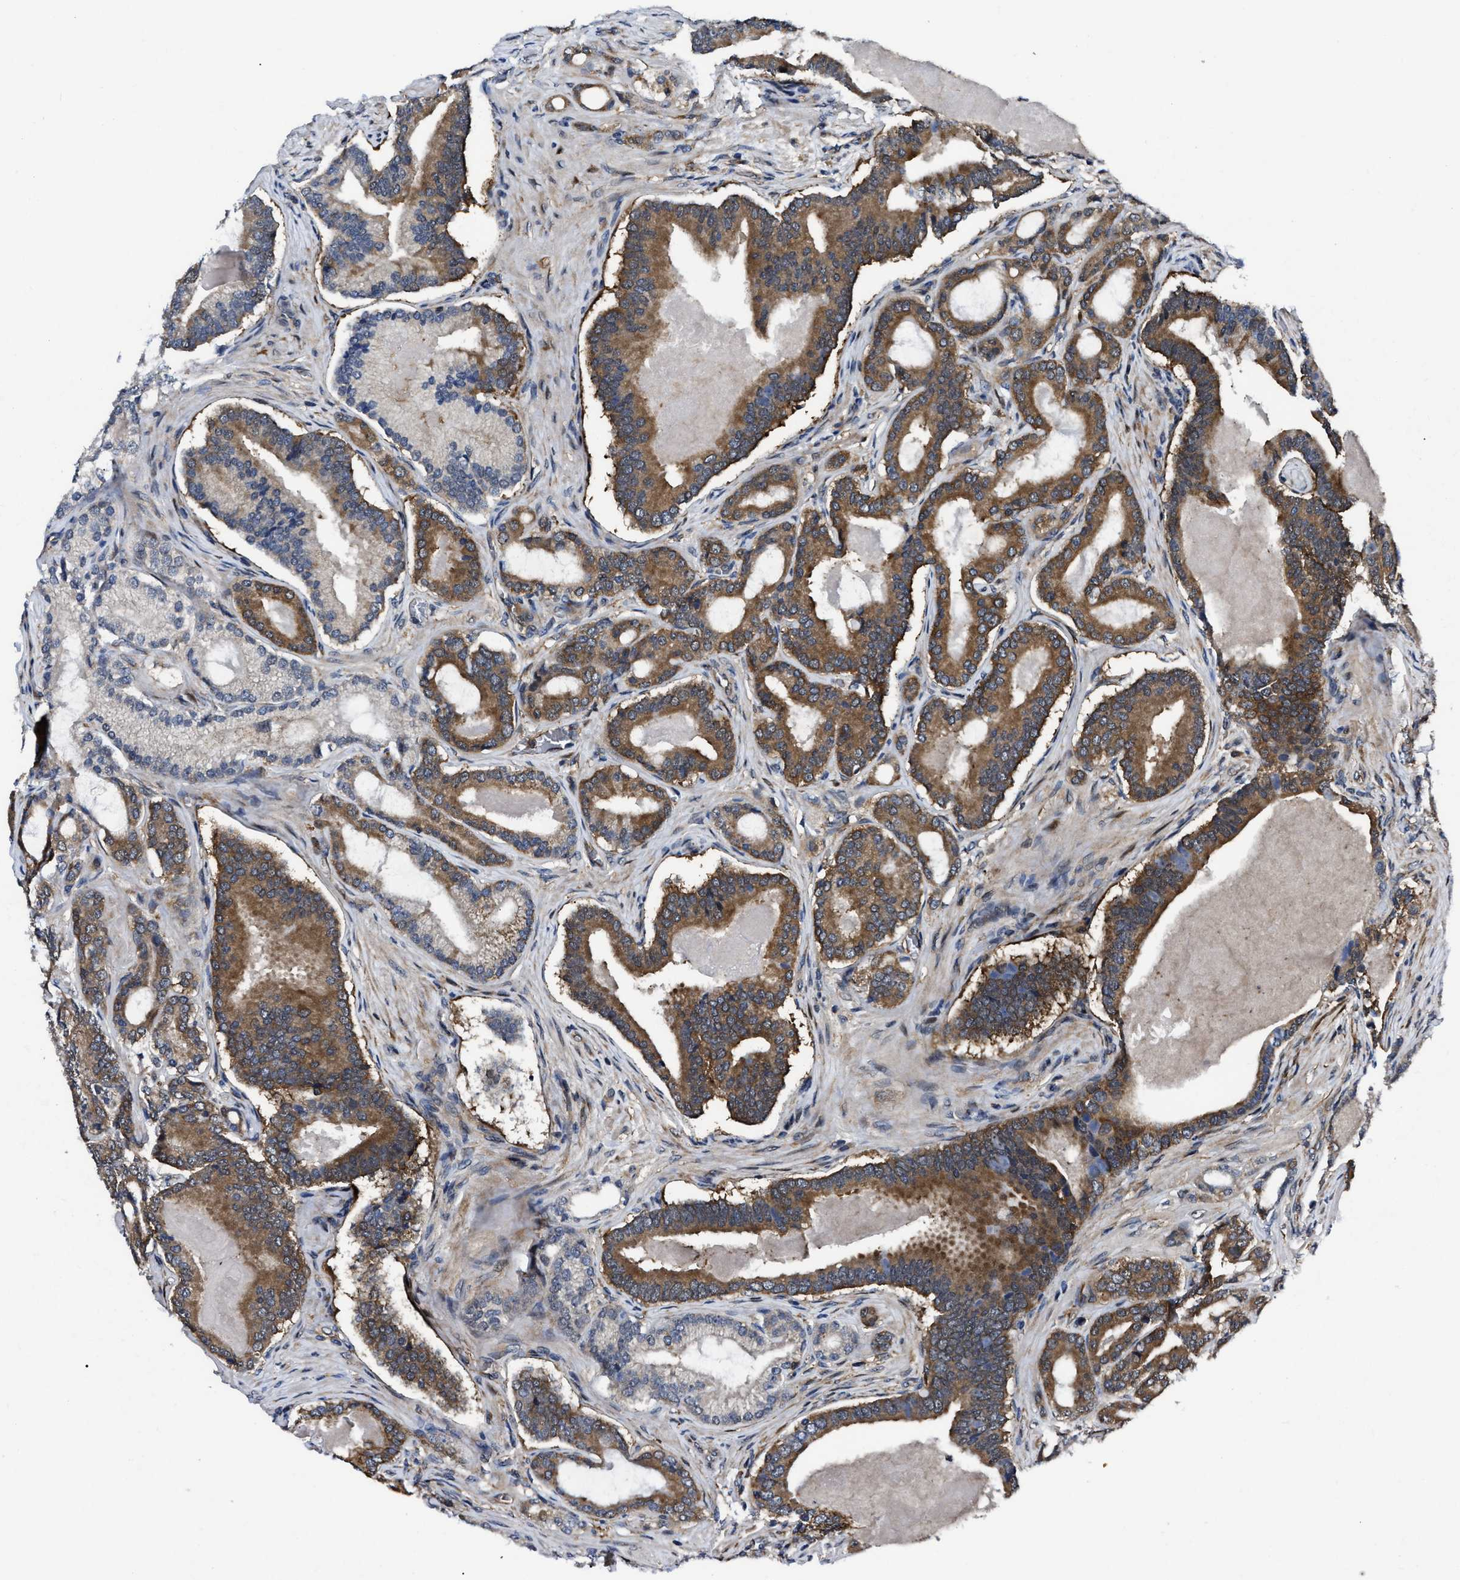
{"staining": {"intensity": "moderate", "quantity": ">75%", "location": "cytoplasmic/membranous"}, "tissue": "prostate cancer", "cell_type": "Tumor cells", "image_type": "cancer", "snomed": [{"axis": "morphology", "description": "Adenocarcinoma, High grade"}, {"axis": "topography", "description": "Prostate"}], "caption": "A photomicrograph of human prostate high-grade adenocarcinoma stained for a protein shows moderate cytoplasmic/membranous brown staining in tumor cells.", "gene": "GET4", "patient": {"sex": "male", "age": 60}}